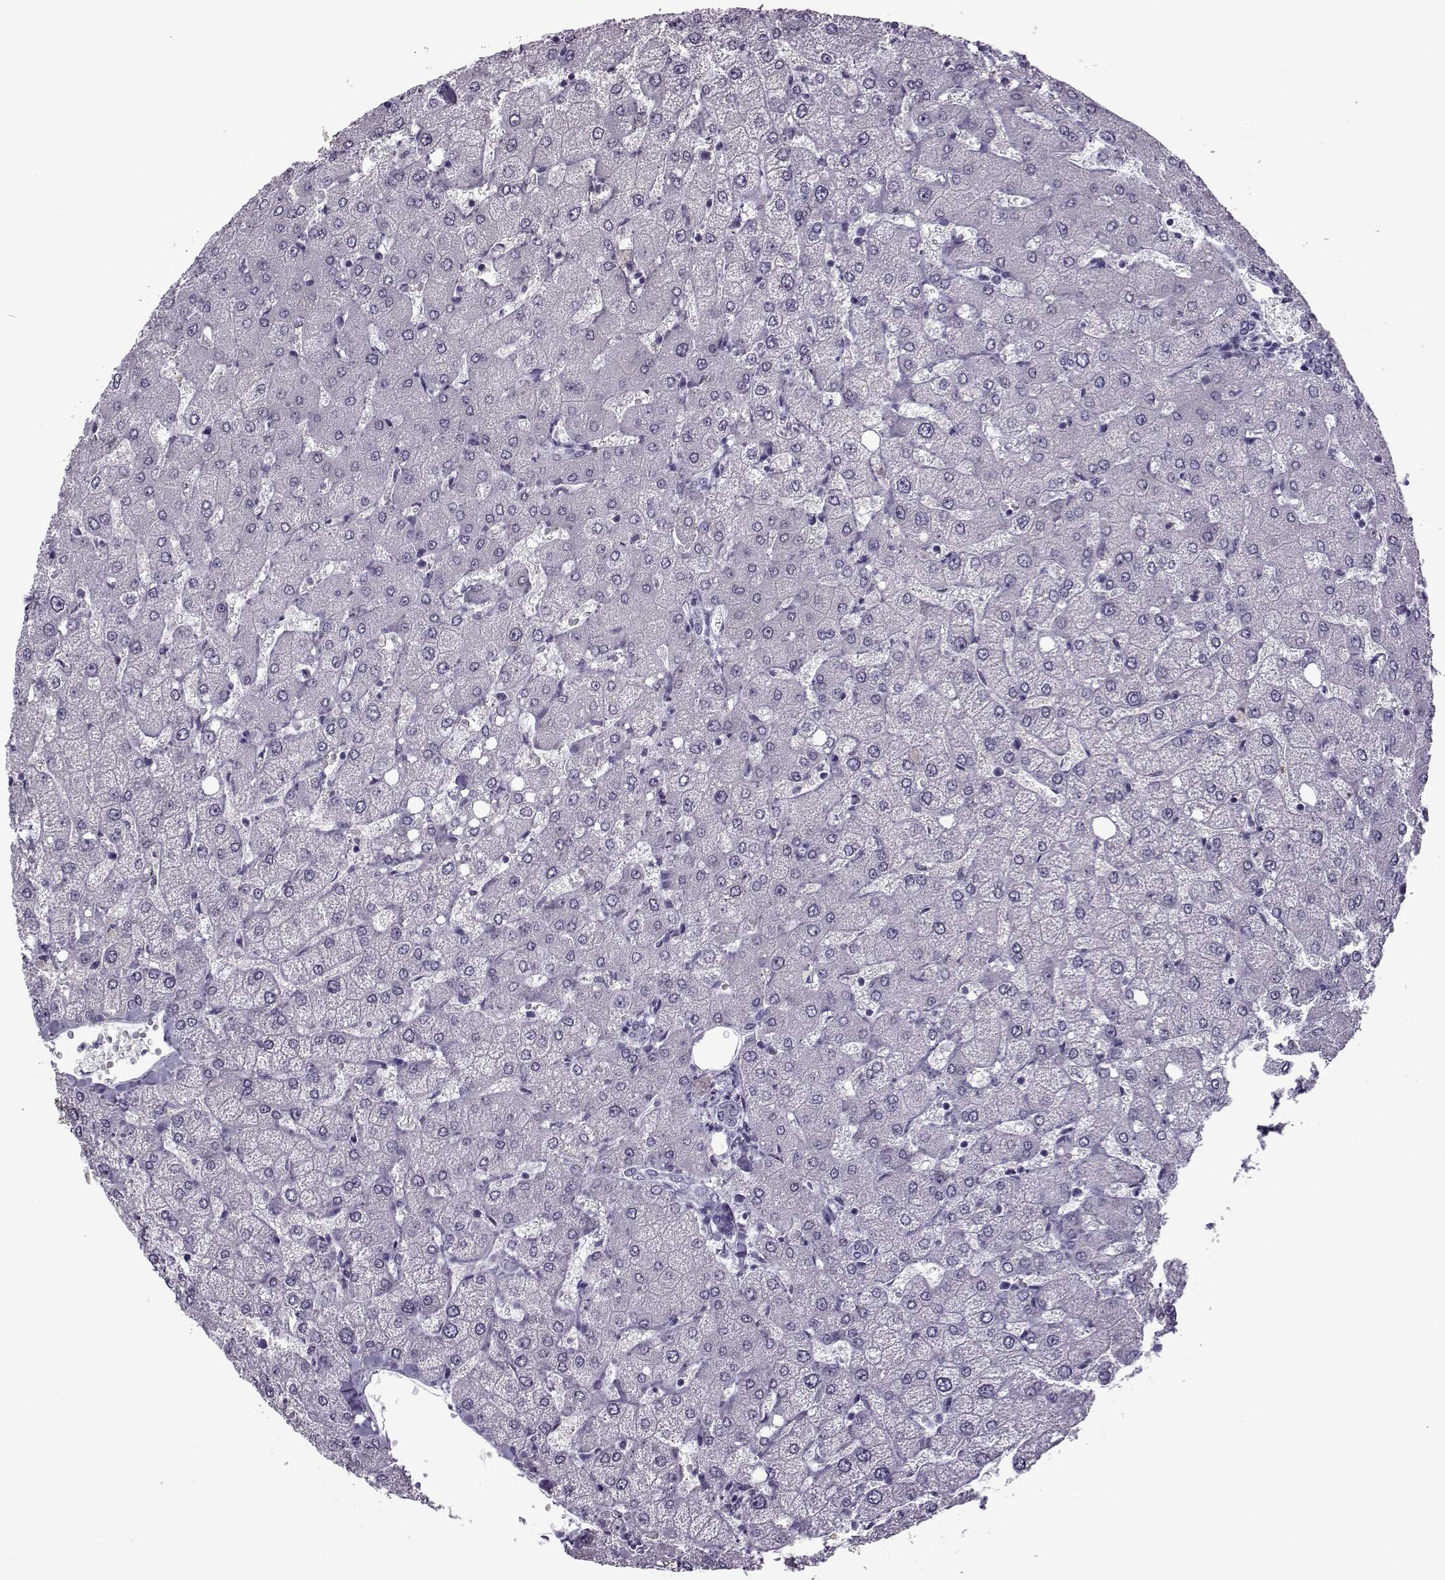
{"staining": {"intensity": "negative", "quantity": "none", "location": "none"}, "tissue": "liver", "cell_type": "Cholangiocytes", "image_type": "normal", "snomed": [{"axis": "morphology", "description": "Normal tissue, NOS"}, {"axis": "topography", "description": "Liver"}], "caption": "A high-resolution image shows IHC staining of benign liver, which displays no significant staining in cholangiocytes.", "gene": "OIP5", "patient": {"sex": "female", "age": 54}}